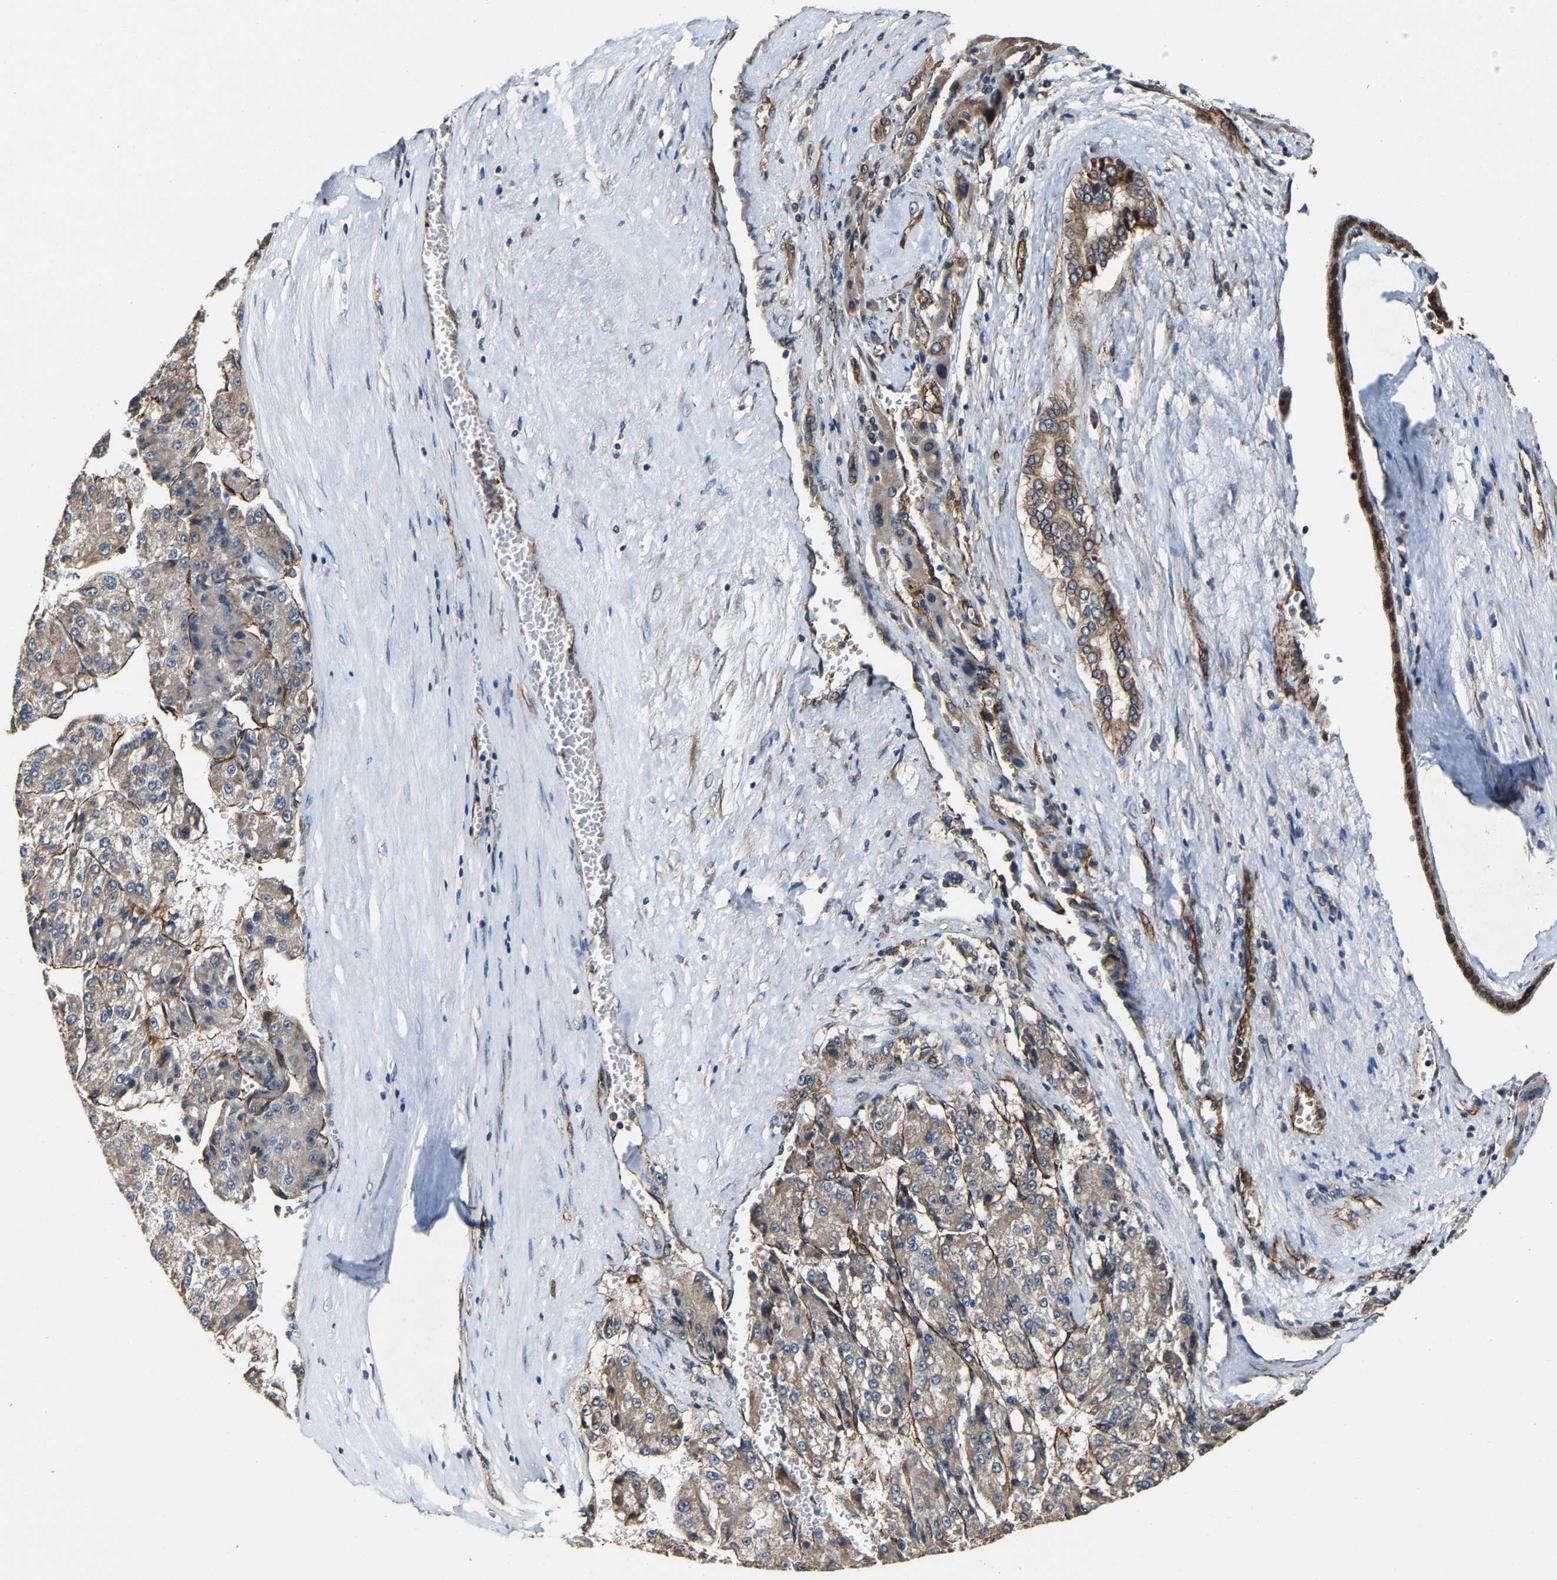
{"staining": {"intensity": "weak", "quantity": "25%-75%", "location": "cytoplasmic/membranous"}, "tissue": "liver cancer", "cell_type": "Tumor cells", "image_type": "cancer", "snomed": [{"axis": "morphology", "description": "Carcinoma, Hepatocellular, NOS"}, {"axis": "topography", "description": "Liver"}], "caption": "Immunohistochemistry of hepatocellular carcinoma (liver) shows low levels of weak cytoplasmic/membranous staining in about 25%-75% of tumor cells.", "gene": "GFRA3", "patient": {"sex": "female", "age": 73}}